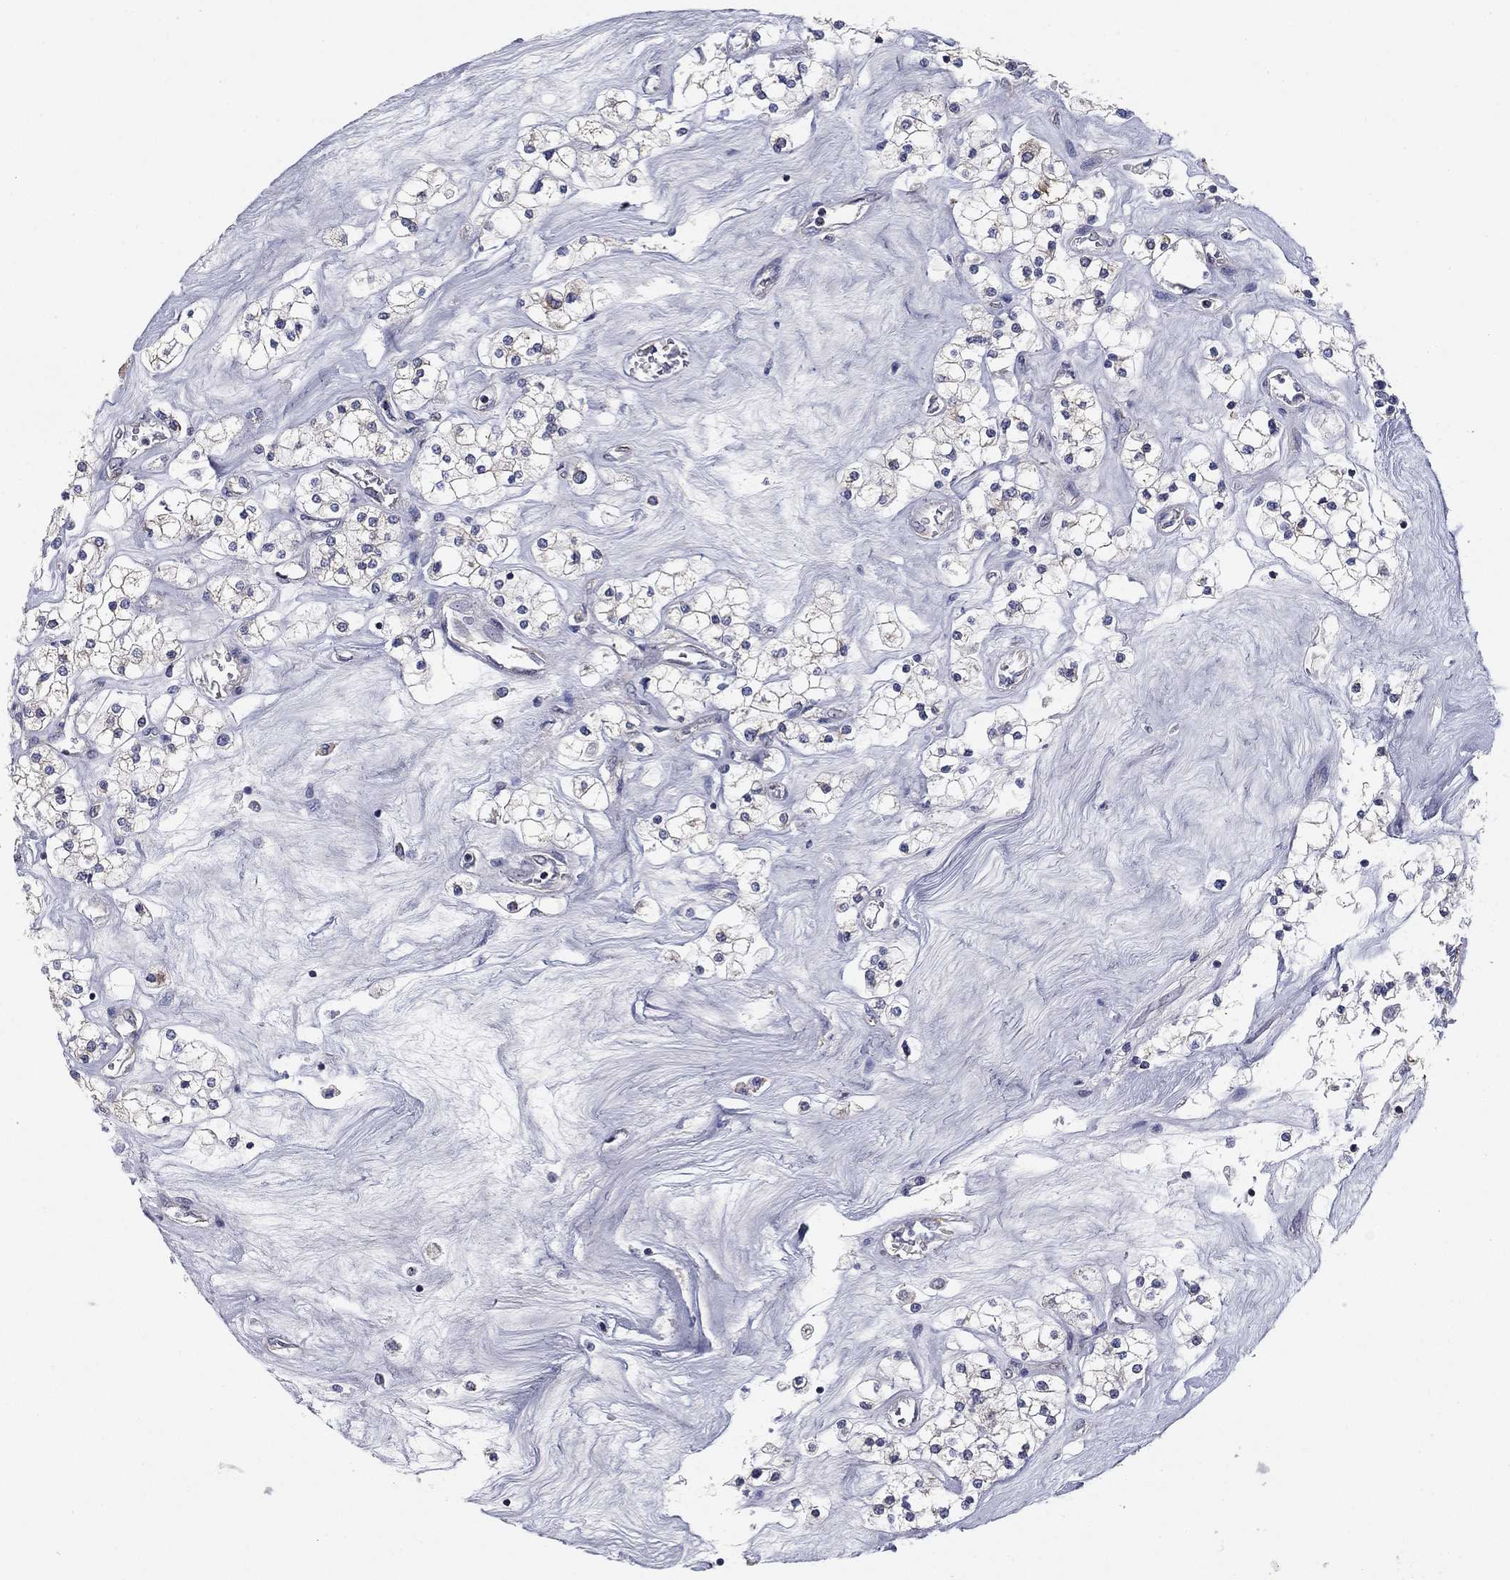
{"staining": {"intensity": "negative", "quantity": "none", "location": "none"}, "tissue": "renal cancer", "cell_type": "Tumor cells", "image_type": "cancer", "snomed": [{"axis": "morphology", "description": "Adenocarcinoma, NOS"}, {"axis": "topography", "description": "Kidney"}], "caption": "The image shows no significant positivity in tumor cells of renal adenocarcinoma.", "gene": "SEPTIN3", "patient": {"sex": "male", "age": 80}}